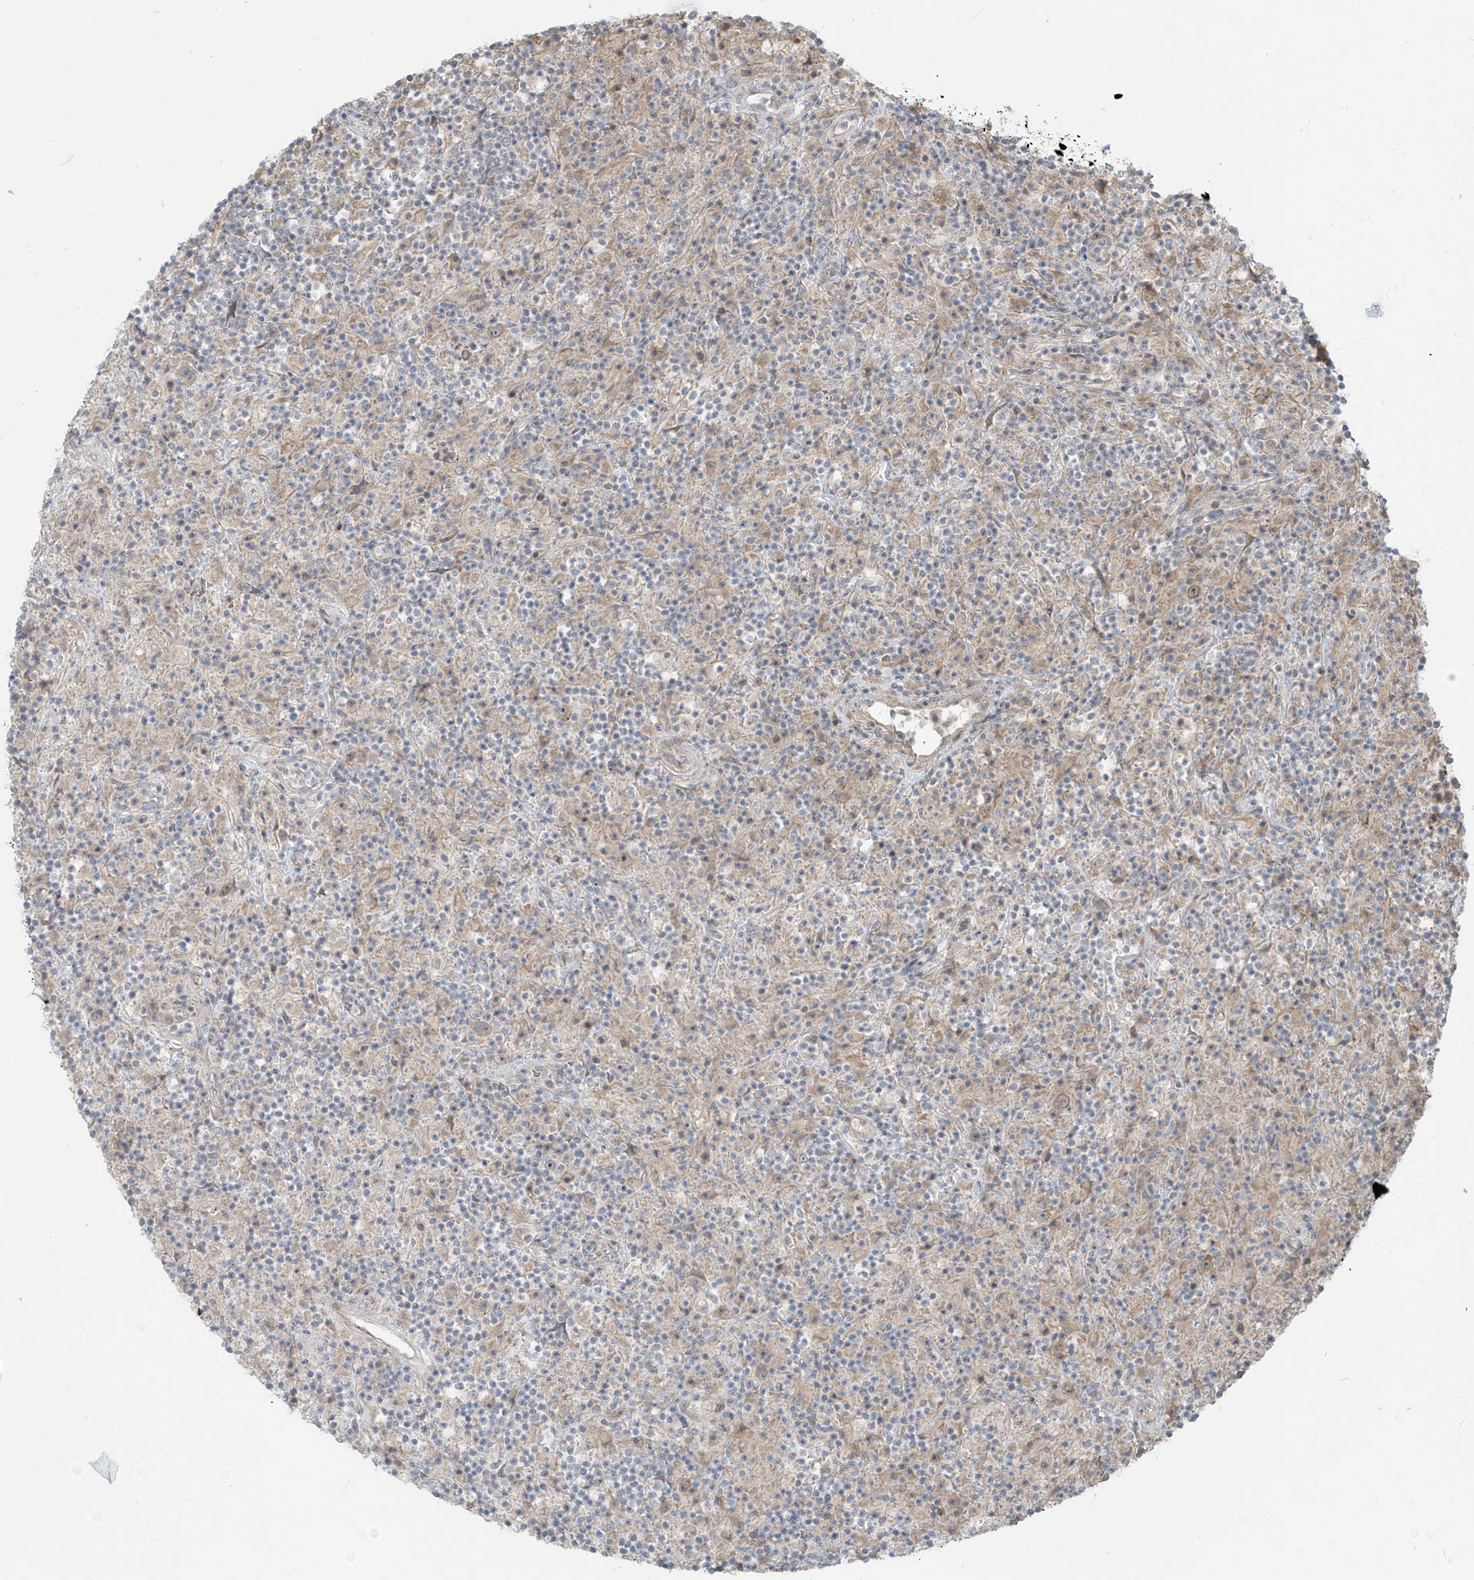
{"staining": {"intensity": "weak", "quantity": ">75%", "location": "cytoplasmic/membranous"}, "tissue": "lymphoma", "cell_type": "Tumor cells", "image_type": "cancer", "snomed": [{"axis": "morphology", "description": "Hodgkin's disease, NOS"}, {"axis": "topography", "description": "Lymph node"}], "caption": "Human lymphoma stained with a brown dye reveals weak cytoplasmic/membranous positive positivity in about >75% of tumor cells.", "gene": "PLEKHM3", "patient": {"sex": "male", "age": 70}}